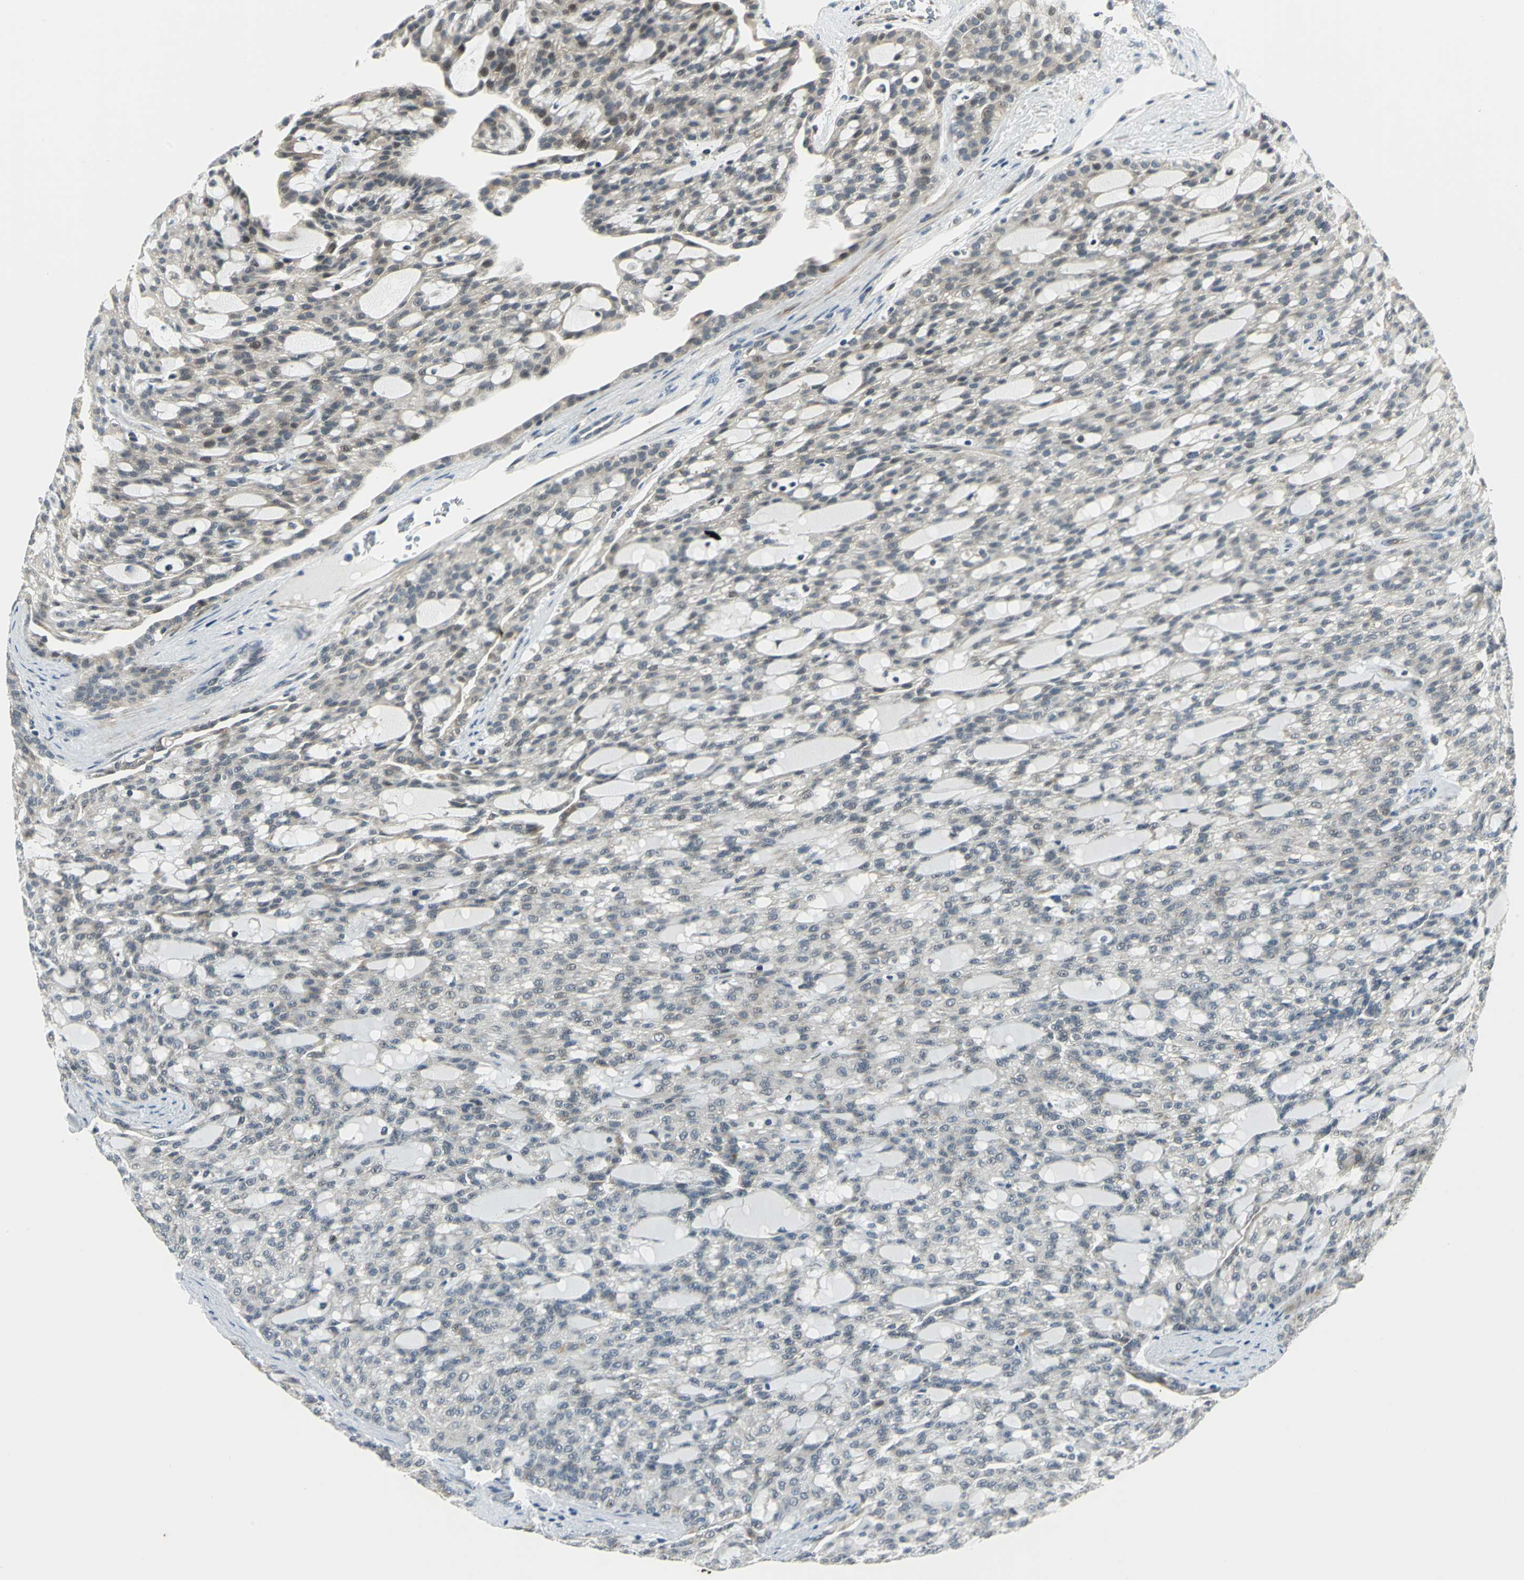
{"staining": {"intensity": "weak", "quantity": "25%-75%", "location": "cytoplasmic/membranous,nuclear"}, "tissue": "renal cancer", "cell_type": "Tumor cells", "image_type": "cancer", "snomed": [{"axis": "morphology", "description": "Adenocarcinoma, NOS"}, {"axis": "topography", "description": "Kidney"}], "caption": "Protein staining by immunohistochemistry (IHC) demonstrates weak cytoplasmic/membranous and nuclear positivity in approximately 25%-75% of tumor cells in renal cancer.", "gene": "PLAGL2", "patient": {"sex": "male", "age": 63}}